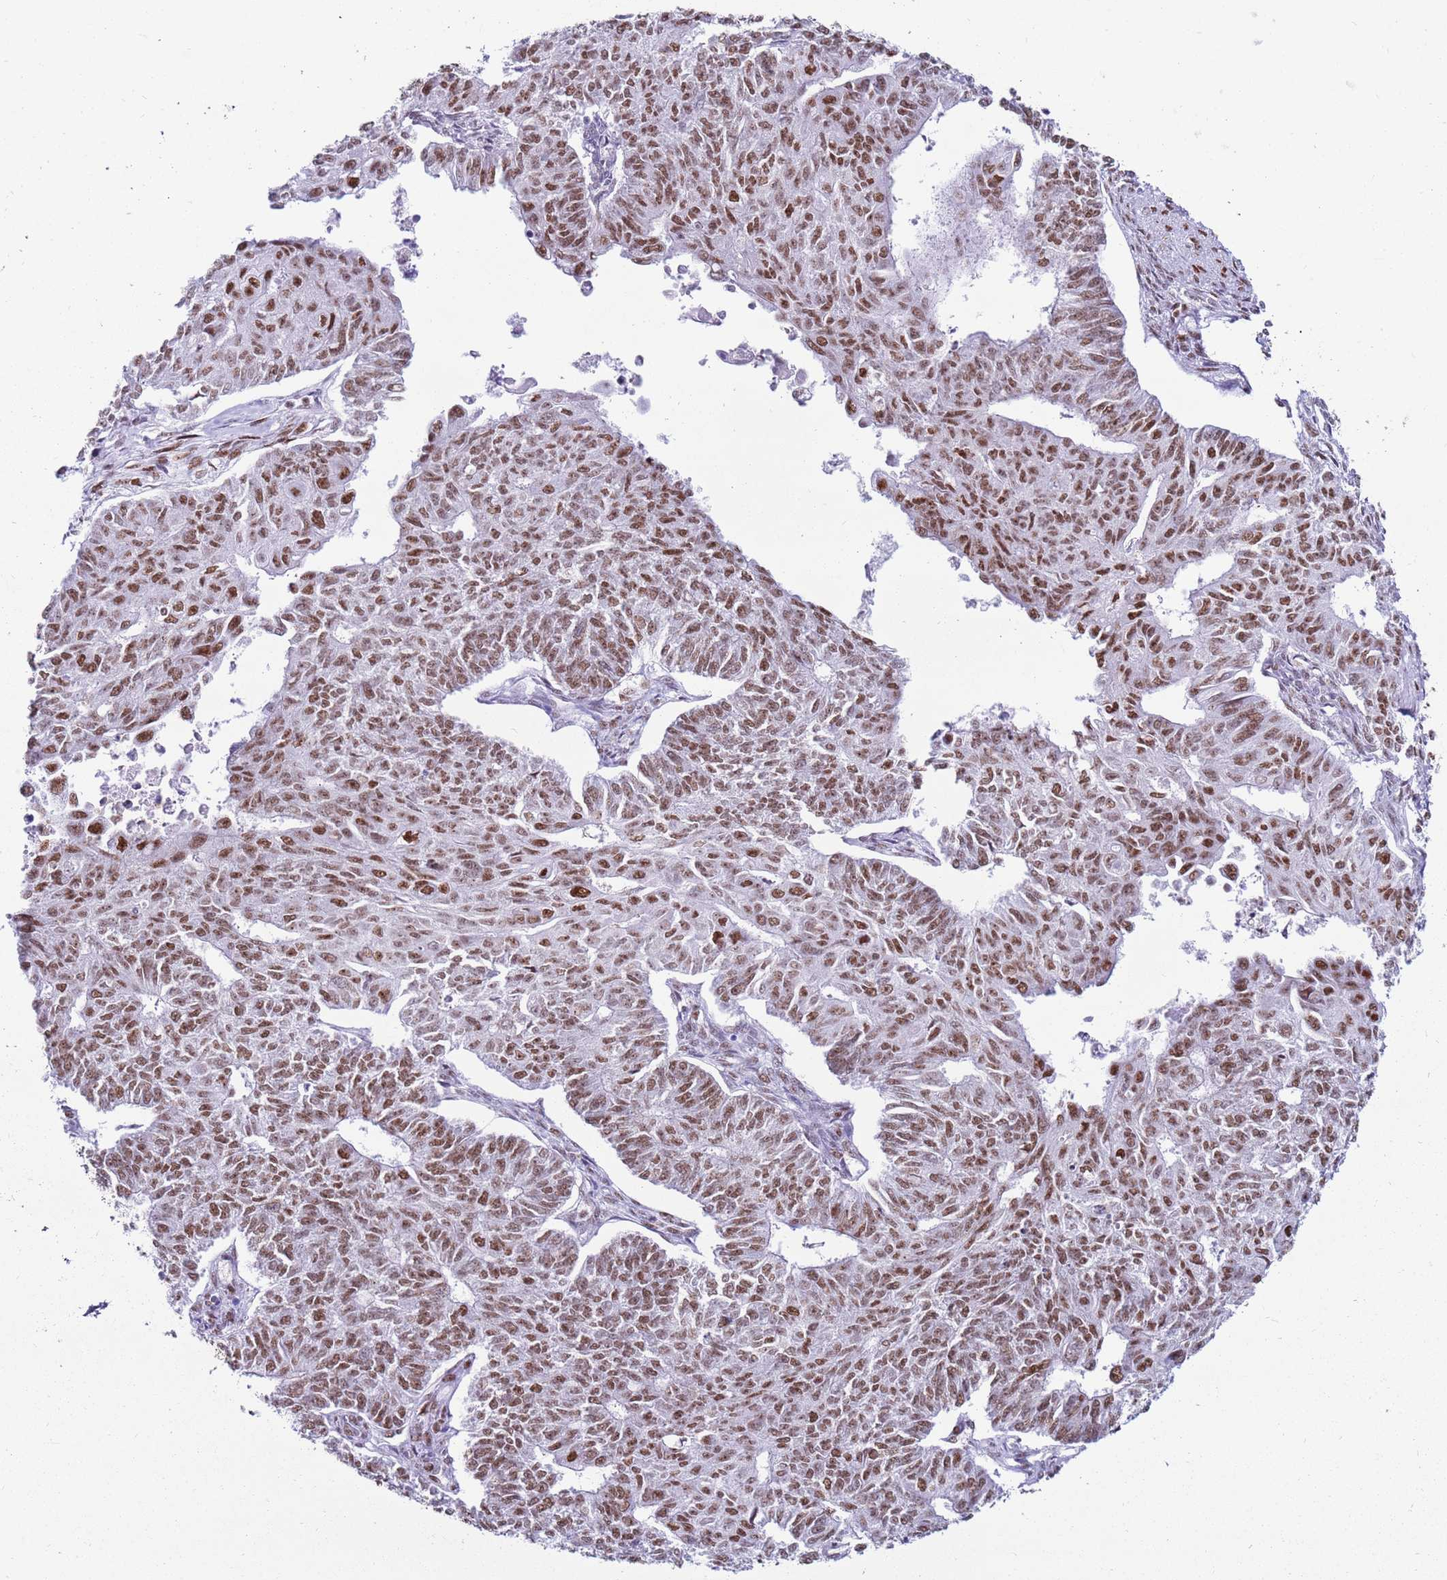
{"staining": {"intensity": "moderate", "quantity": ">75%", "location": "nuclear"}, "tissue": "endometrial cancer", "cell_type": "Tumor cells", "image_type": "cancer", "snomed": [{"axis": "morphology", "description": "Adenocarcinoma, NOS"}, {"axis": "topography", "description": "Endometrium"}], "caption": "Protein staining shows moderate nuclear positivity in approximately >75% of tumor cells in endometrial cancer.", "gene": "KPNA4", "patient": {"sex": "female", "age": 32}}